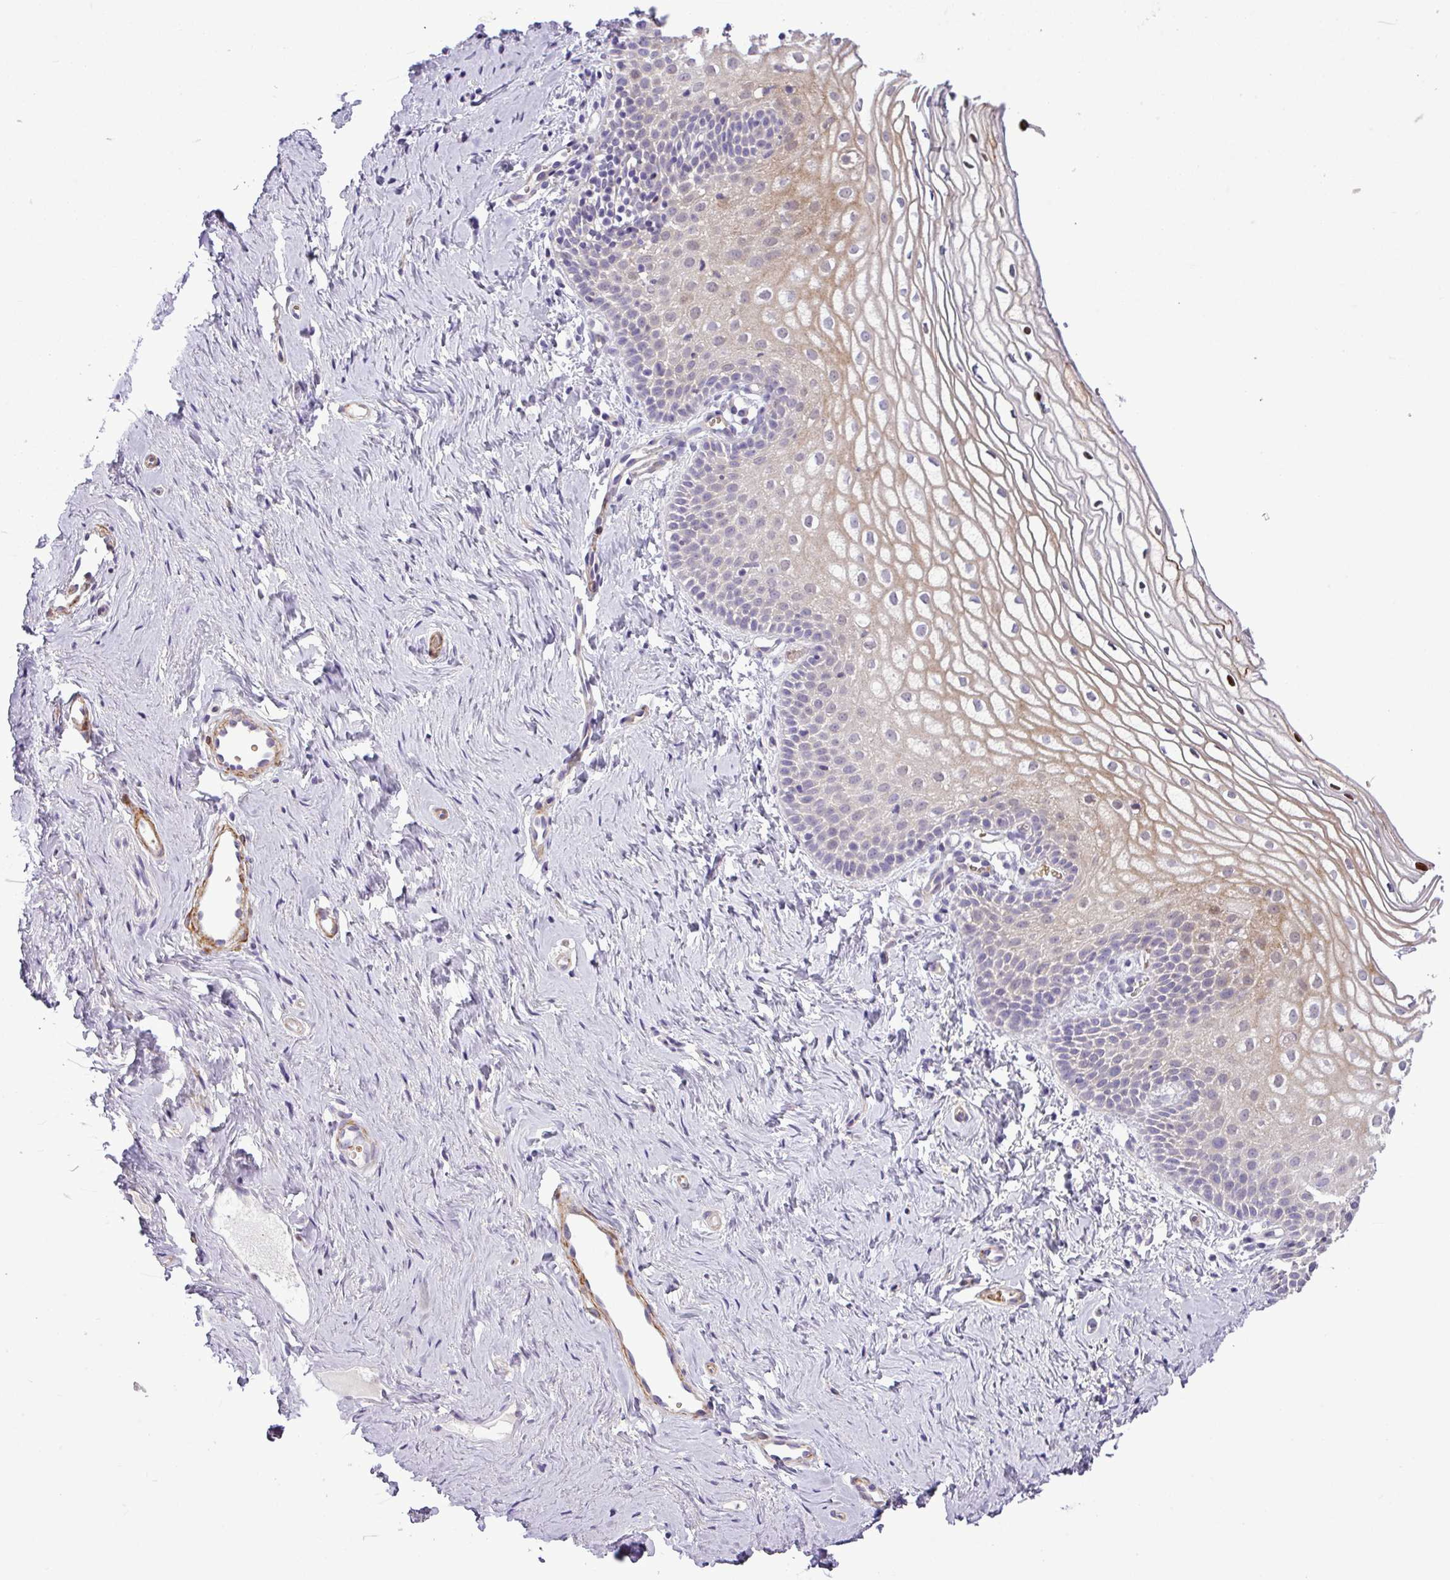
{"staining": {"intensity": "moderate", "quantity": "<25%", "location": "cytoplasmic/membranous"}, "tissue": "vagina", "cell_type": "Squamous epithelial cells", "image_type": "normal", "snomed": [{"axis": "morphology", "description": "Normal tissue, NOS"}, {"axis": "topography", "description": "Vagina"}], "caption": "Moderate cytoplasmic/membranous positivity is identified in about <25% of squamous epithelial cells in benign vagina.", "gene": "NBEAL2", "patient": {"sex": "female", "age": 56}}